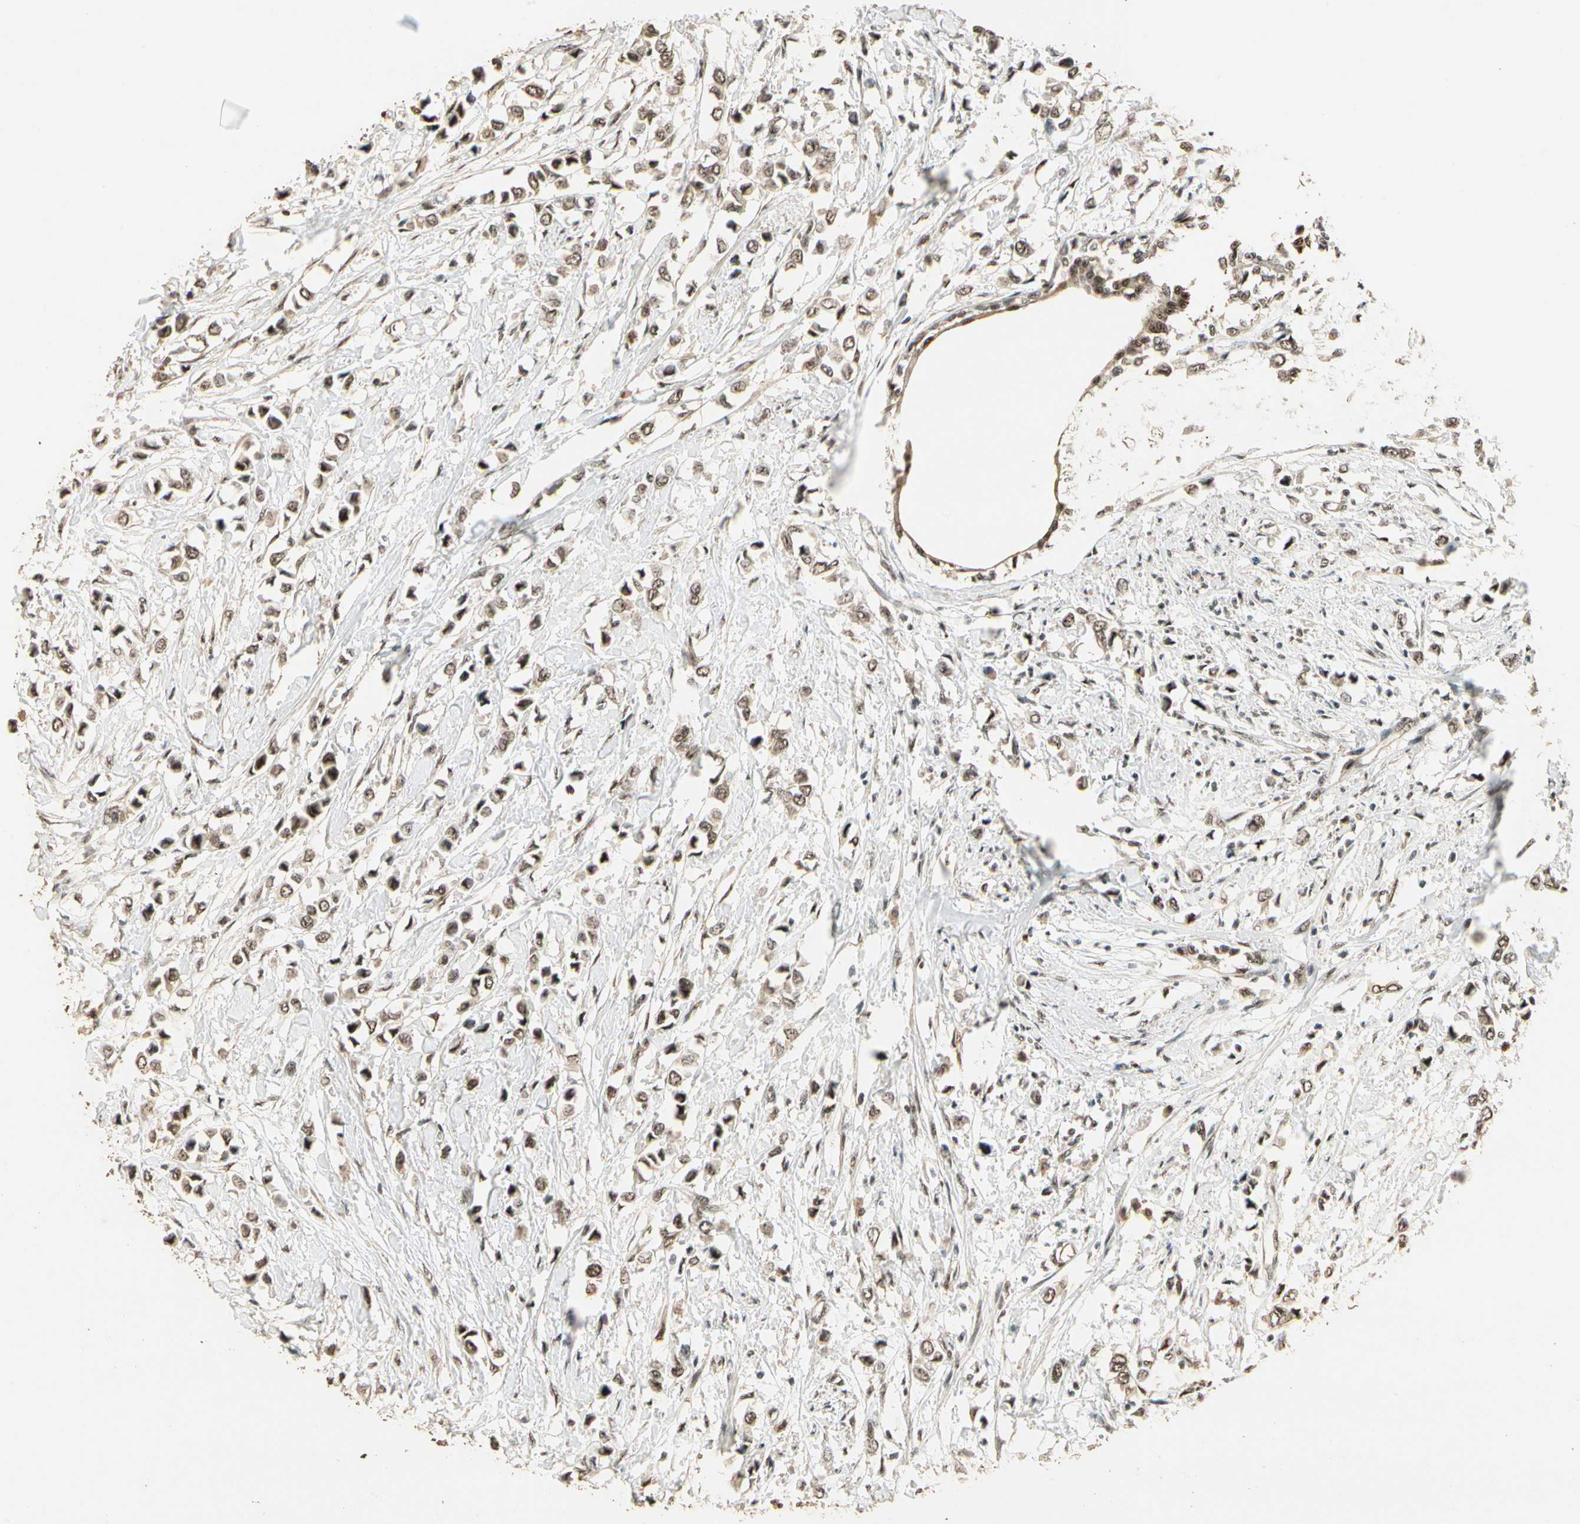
{"staining": {"intensity": "moderate", "quantity": ">75%", "location": "cytoplasmic/membranous,nuclear"}, "tissue": "breast cancer", "cell_type": "Tumor cells", "image_type": "cancer", "snomed": [{"axis": "morphology", "description": "Lobular carcinoma"}, {"axis": "topography", "description": "Breast"}], "caption": "The photomicrograph demonstrates immunohistochemical staining of breast cancer. There is moderate cytoplasmic/membranous and nuclear expression is seen in approximately >75% of tumor cells.", "gene": "RBM25", "patient": {"sex": "female", "age": 51}}